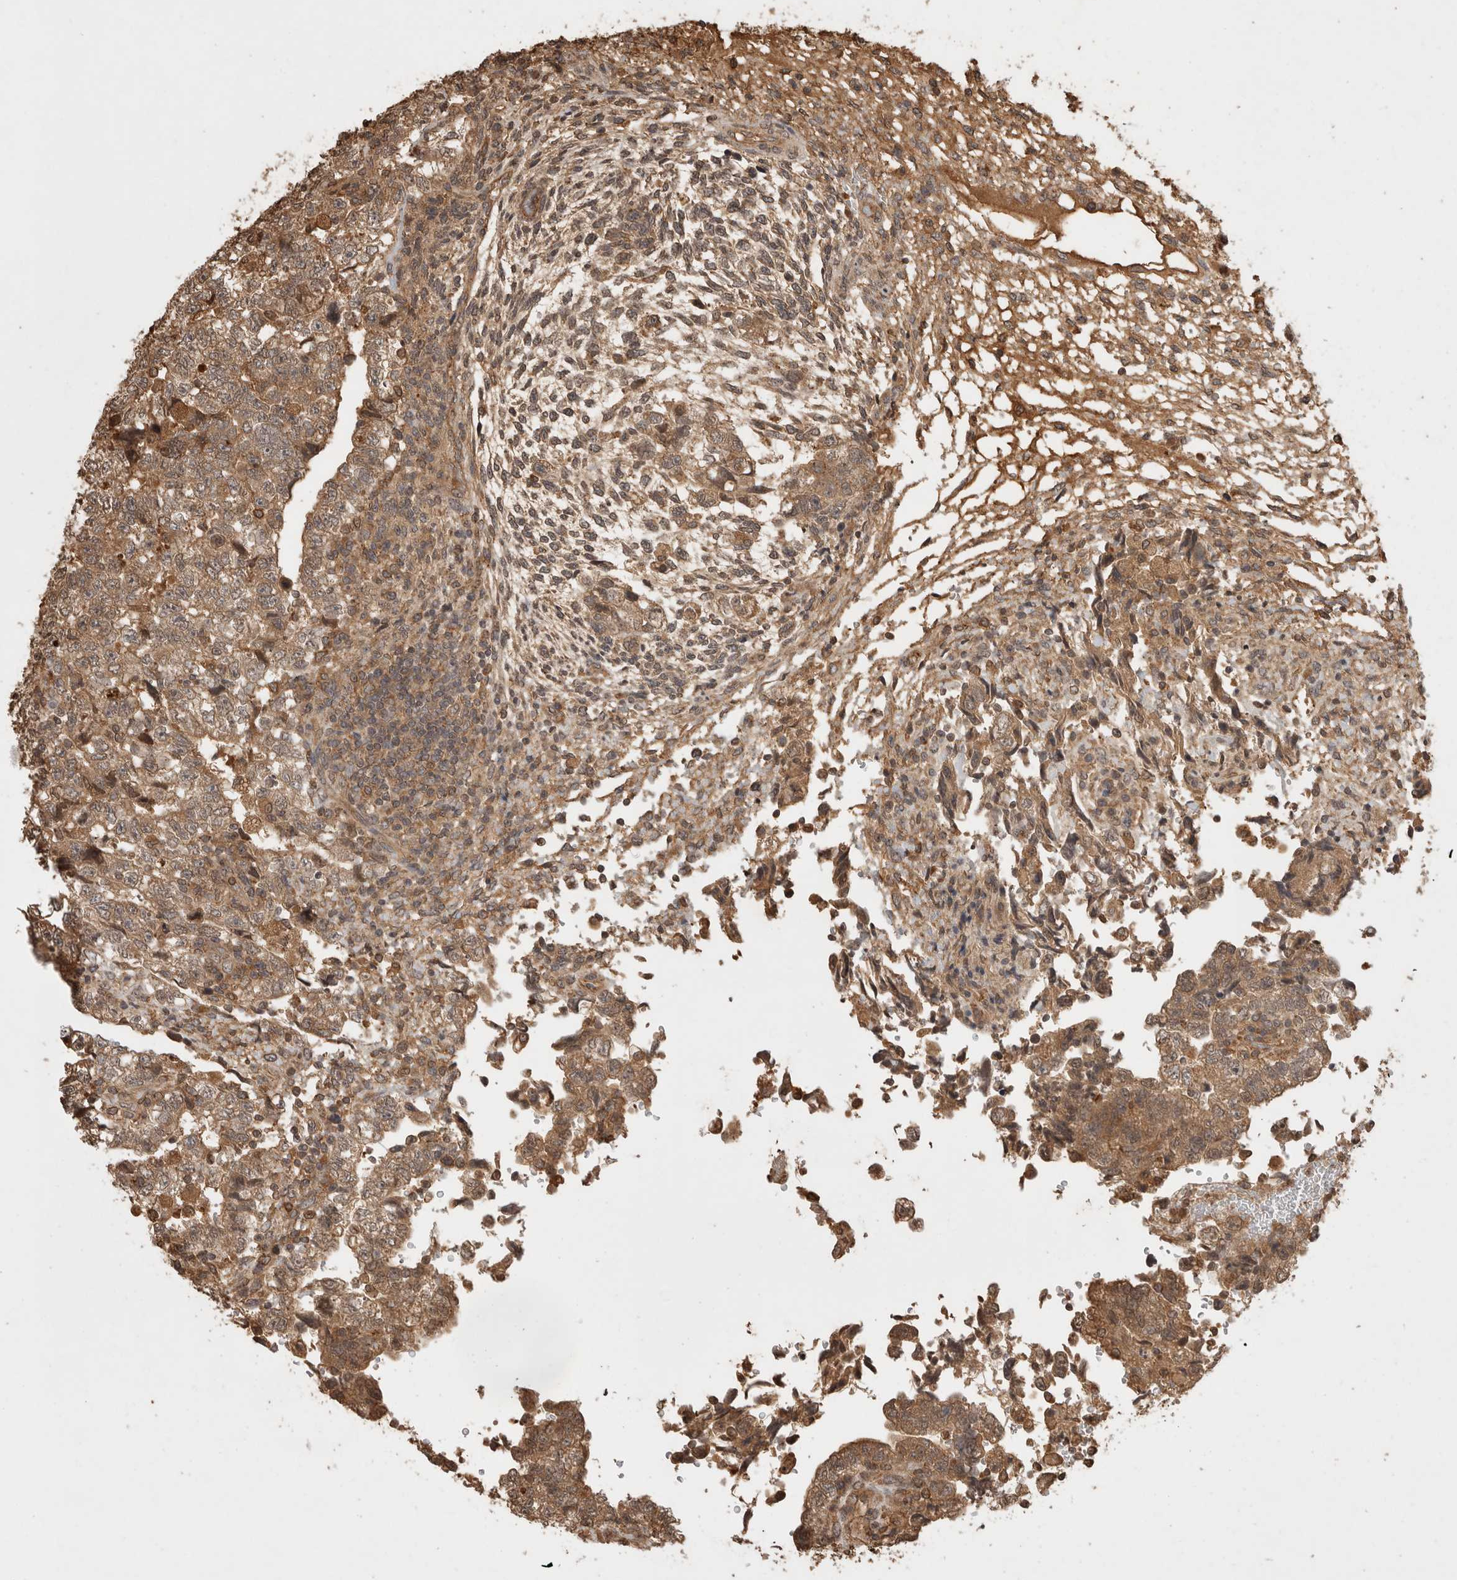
{"staining": {"intensity": "moderate", "quantity": ">75%", "location": "cytoplasmic/membranous"}, "tissue": "testis cancer", "cell_type": "Tumor cells", "image_type": "cancer", "snomed": [{"axis": "morphology", "description": "Normal tissue, NOS"}, {"axis": "morphology", "description": "Carcinoma, Embryonal, NOS"}, {"axis": "topography", "description": "Testis"}], "caption": "This image displays testis cancer stained with IHC to label a protein in brown. The cytoplasmic/membranous of tumor cells show moderate positivity for the protein. Nuclei are counter-stained blue.", "gene": "PRMT3", "patient": {"sex": "male", "age": 36}}